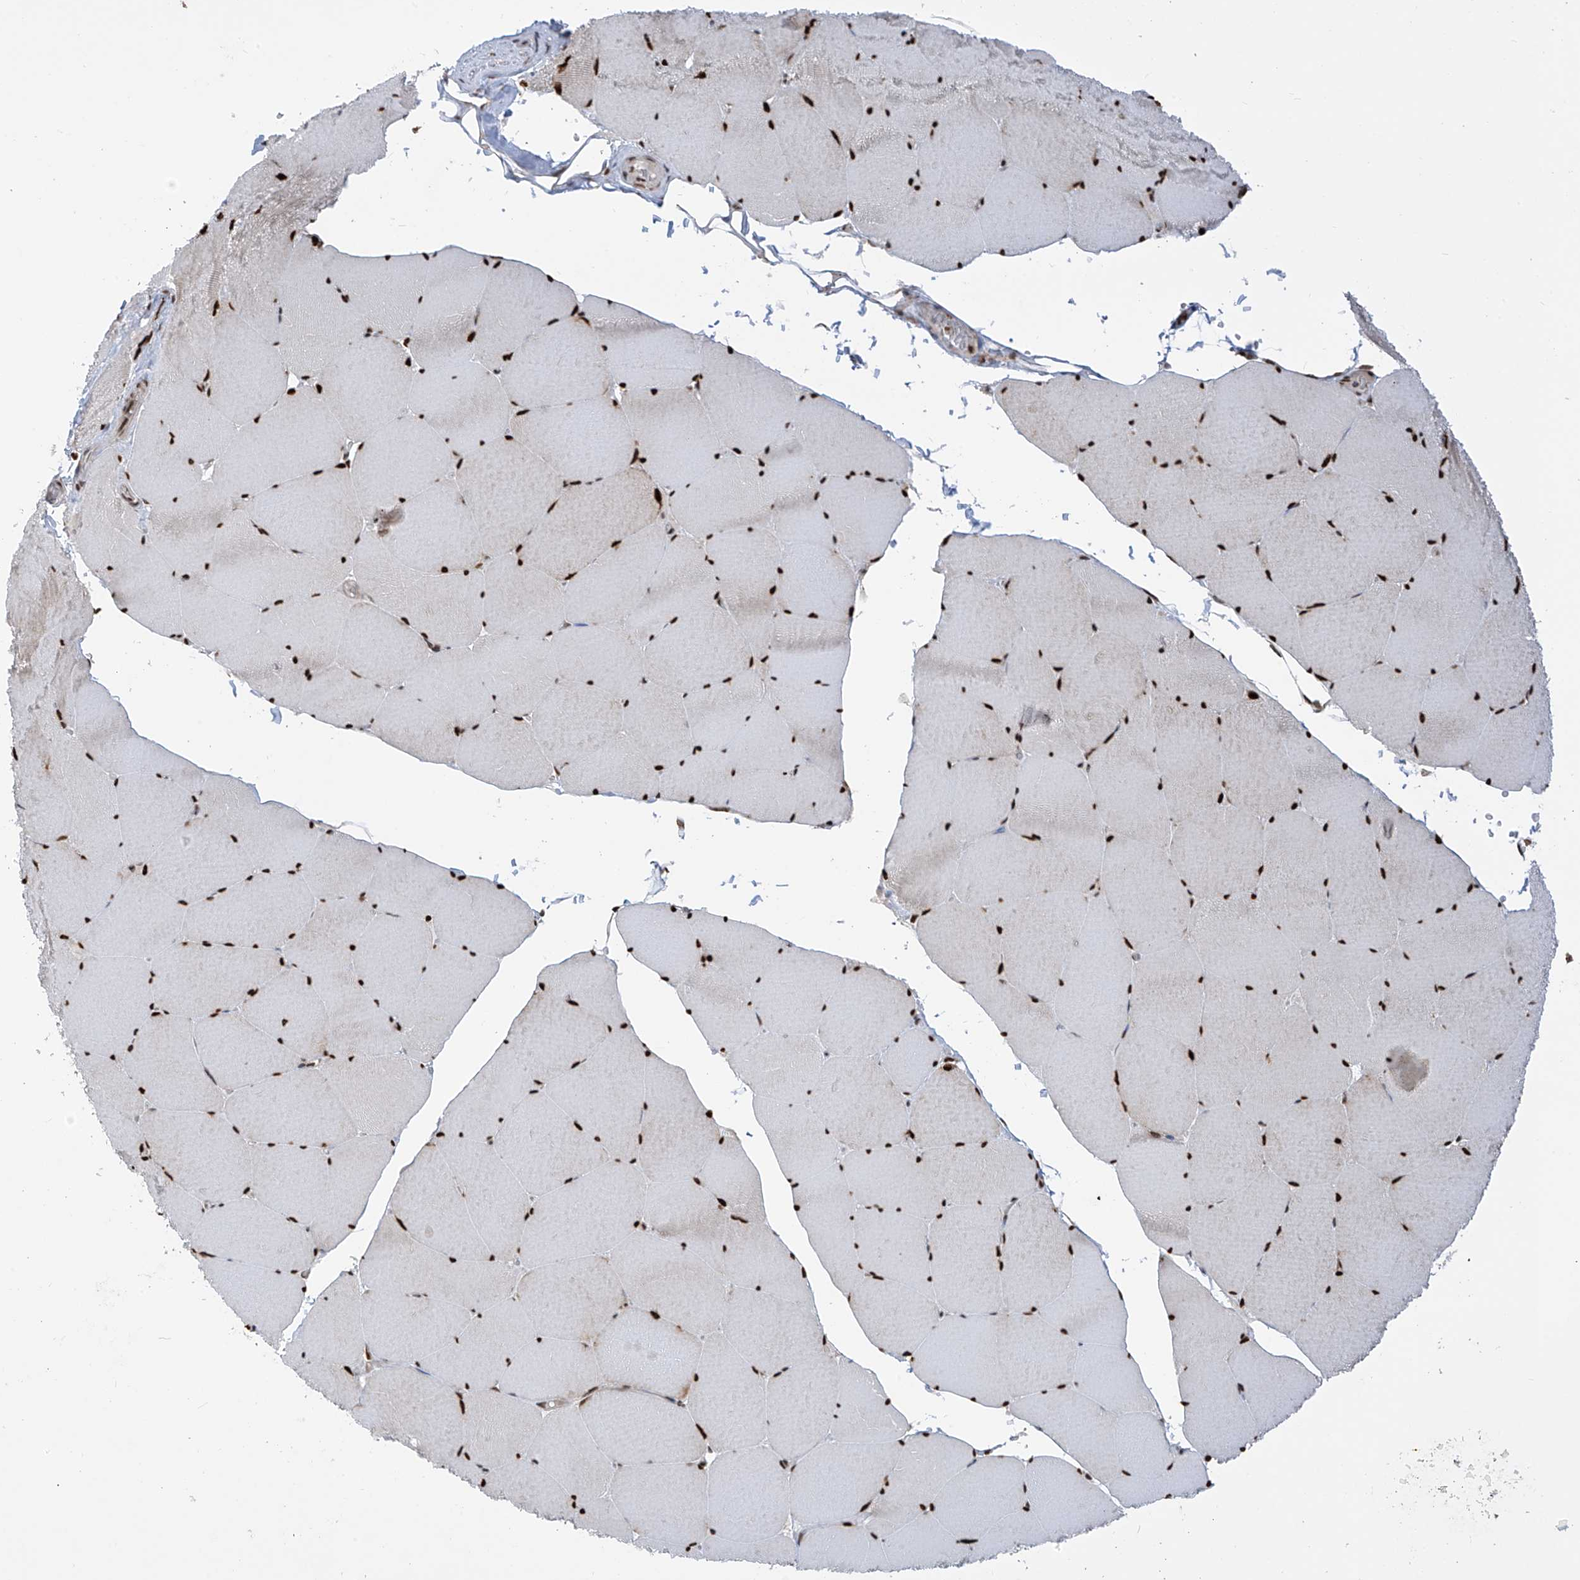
{"staining": {"intensity": "strong", "quantity": "25%-75%", "location": "nuclear"}, "tissue": "skeletal muscle", "cell_type": "Myocytes", "image_type": "normal", "snomed": [{"axis": "morphology", "description": "Normal tissue, NOS"}, {"axis": "topography", "description": "Skeletal muscle"}, {"axis": "topography", "description": "Head-Neck"}], "caption": "A brown stain highlights strong nuclear staining of a protein in myocytes of benign skeletal muscle.", "gene": "PM20D2", "patient": {"sex": "male", "age": 66}}